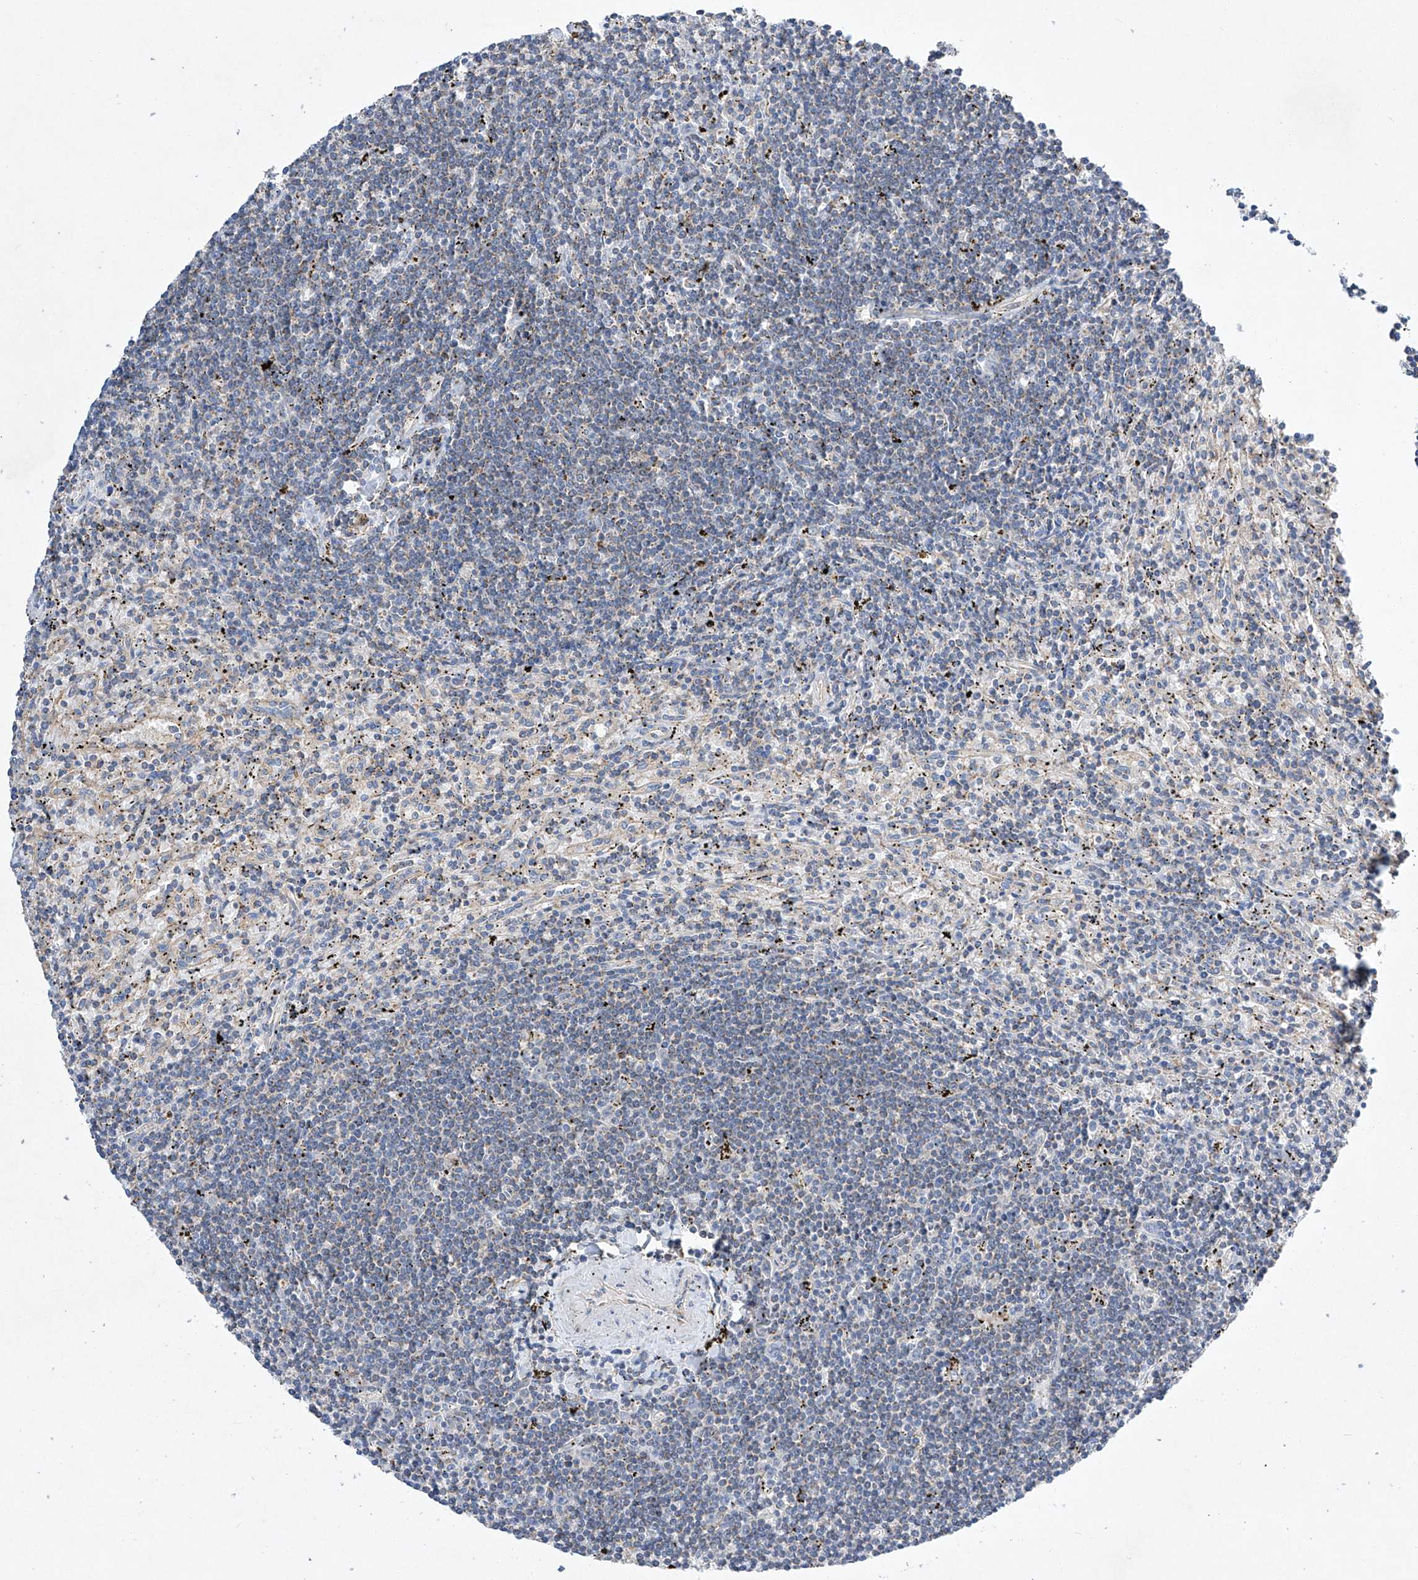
{"staining": {"intensity": "negative", "quantity": "none", "location": "none"}, "tissue": "lymphoma", "cell_type": "Tumor cells", "image_type": "cancer", "snomed": [{"axis": "morphology", "description": "Malignant lymphoma, non-Hodgkin's type, Low grade"}, {"axis": "topography", "description": "Spleen"}], "caption": "Immunohistochemical staining of low-grade malignant lymphoma, non-Hodgkin's type shows no significant staining in tumor cells. Brightfield microscopy of IHC stained with DAB (3,3'-diaminobenzidine) (brown) and hematoxylin (blue), captured at high magnification.", "gene": "AMD1", "patient": {"sex": "male", "age": 76}}